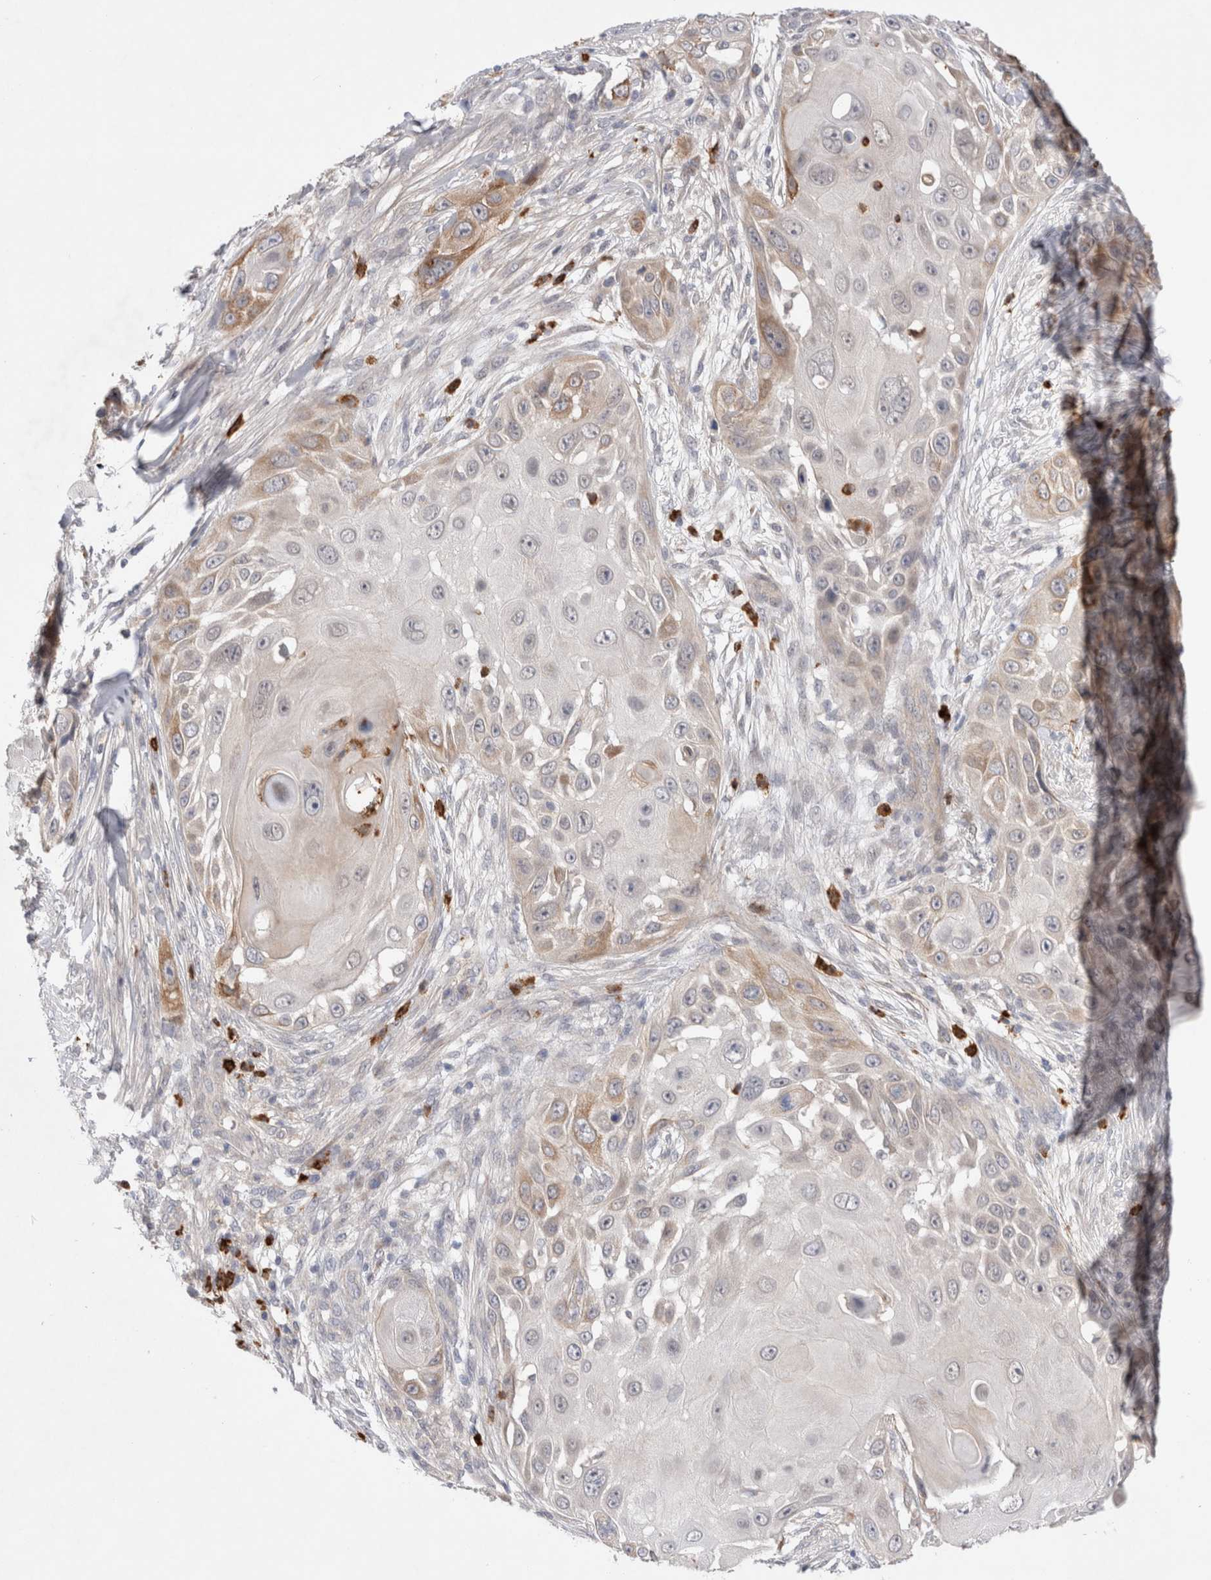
{"staining": {"intensity": "moderate", "quantity": "<25%", "location": "cytoplasmic/membranous"}, "tissue": "skin cancer", "cell_type": "Tumor cells", "image_type": "cancer", "snomed": [{"axis": "morphology", "description": "Squamous cell carcinoma, NOS"}, {"axis": "topography", "description": "Skin"}], "caption": "Squamous cell carcinoma (skin) stained with DAB (3,3'-diaminobenzidine) immunohistochemistry (IHC) exhibits low levels of moderate cytoplasmic/membranous positivity in about <25% of tumor cells.", "gene": "GSDMB", "patient": {"sex": "female", "age": 44}}